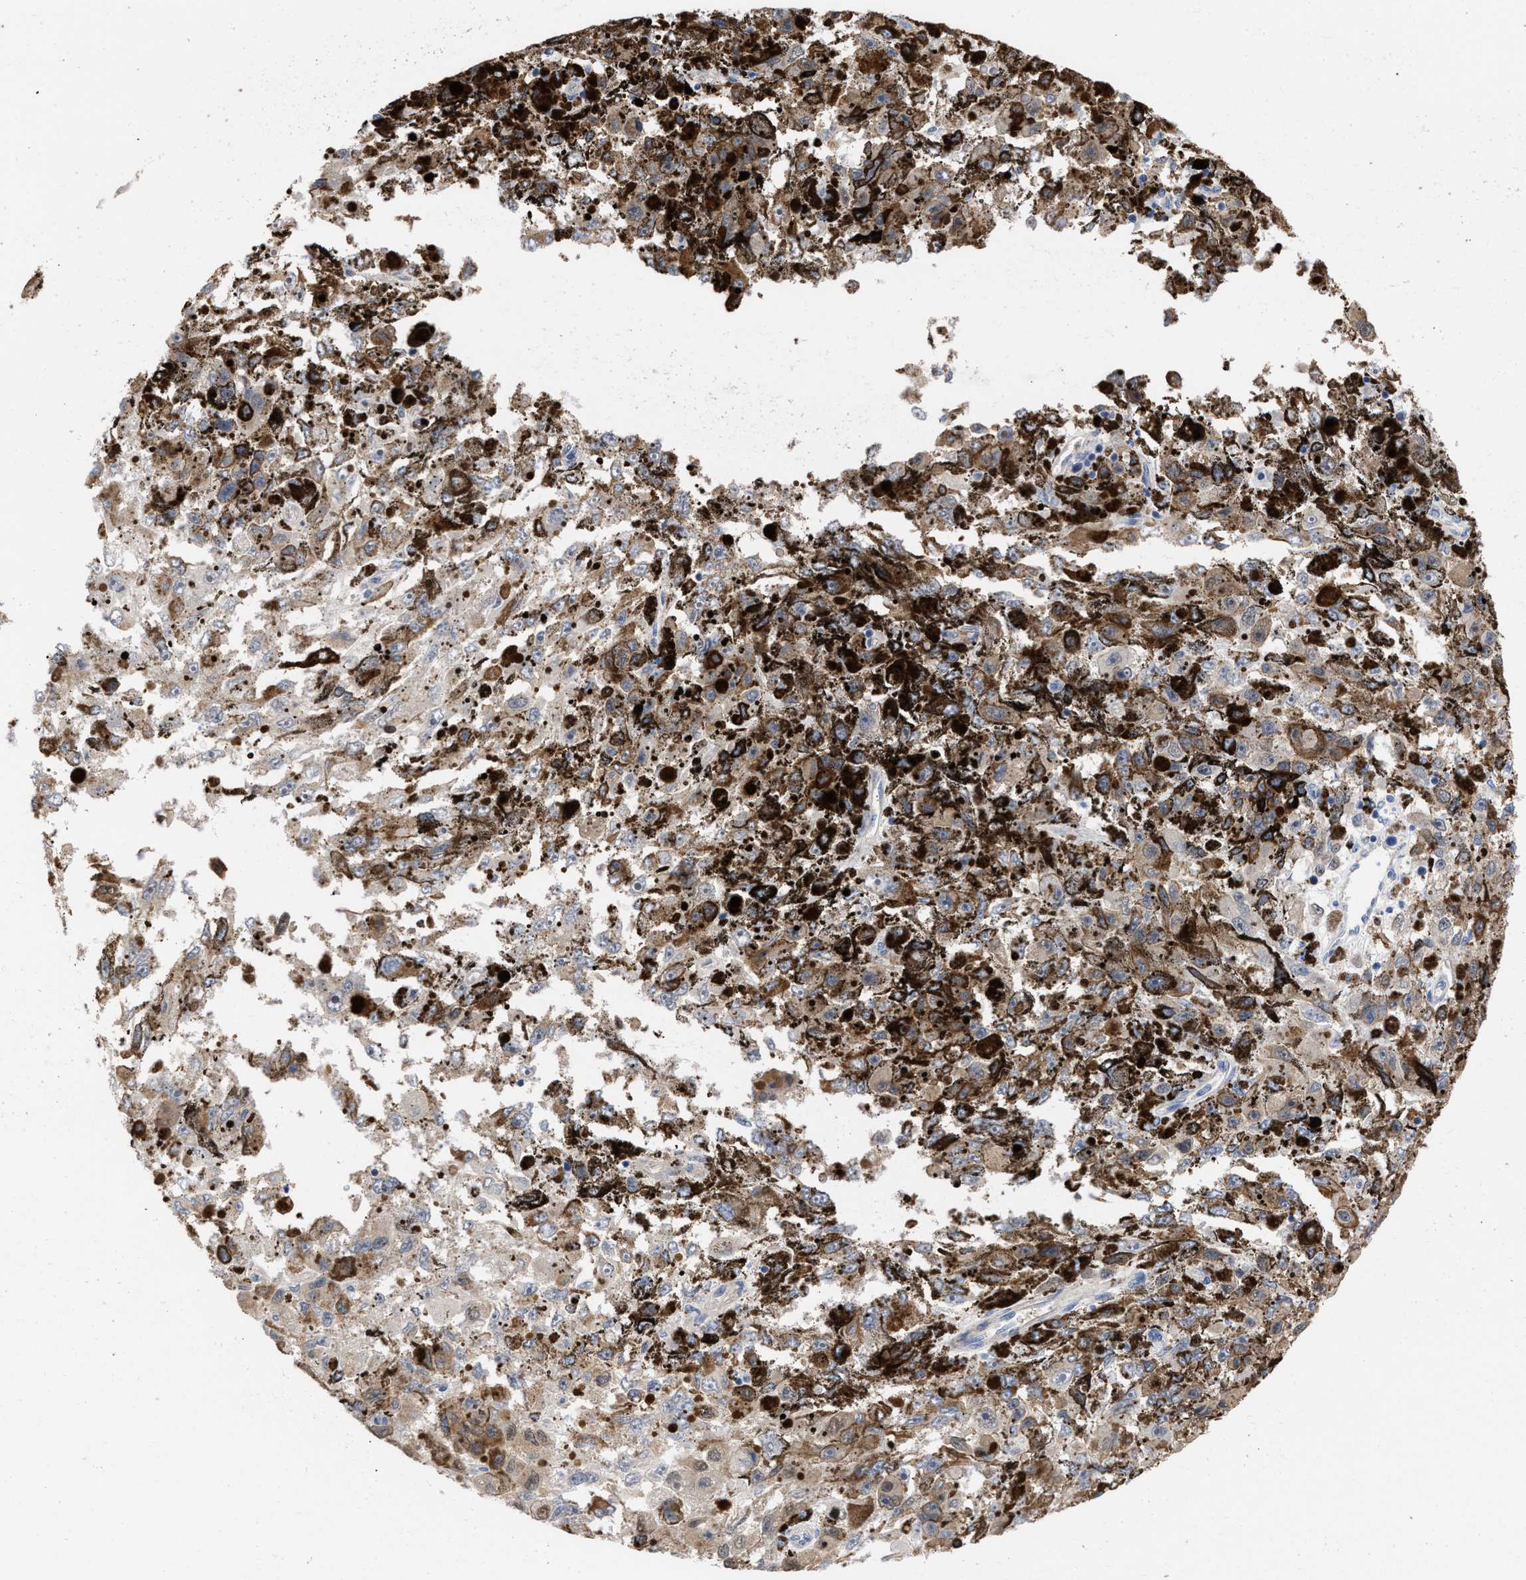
{"staining": {"intensity": "moderate", "quantity": ">75%", "location": "cytoplasmic/membranous"}, "tissue": "melanoma", "cell_type": "Tumor cells", "image_type": "cancer", "snomed": [{"axis": "morphology", "description": "Malignant melanoma, NOS"}, {"axis": "topography", "description": "Skin"}], "caption": "Melanoma stained with DAB immunohistochemistry displays medium levels of moderate cytoplasmic/membranous expression in approximately >75% of tumor cells.", "gene": "THRA", "patient": {"sex": "female", "age": 104}}